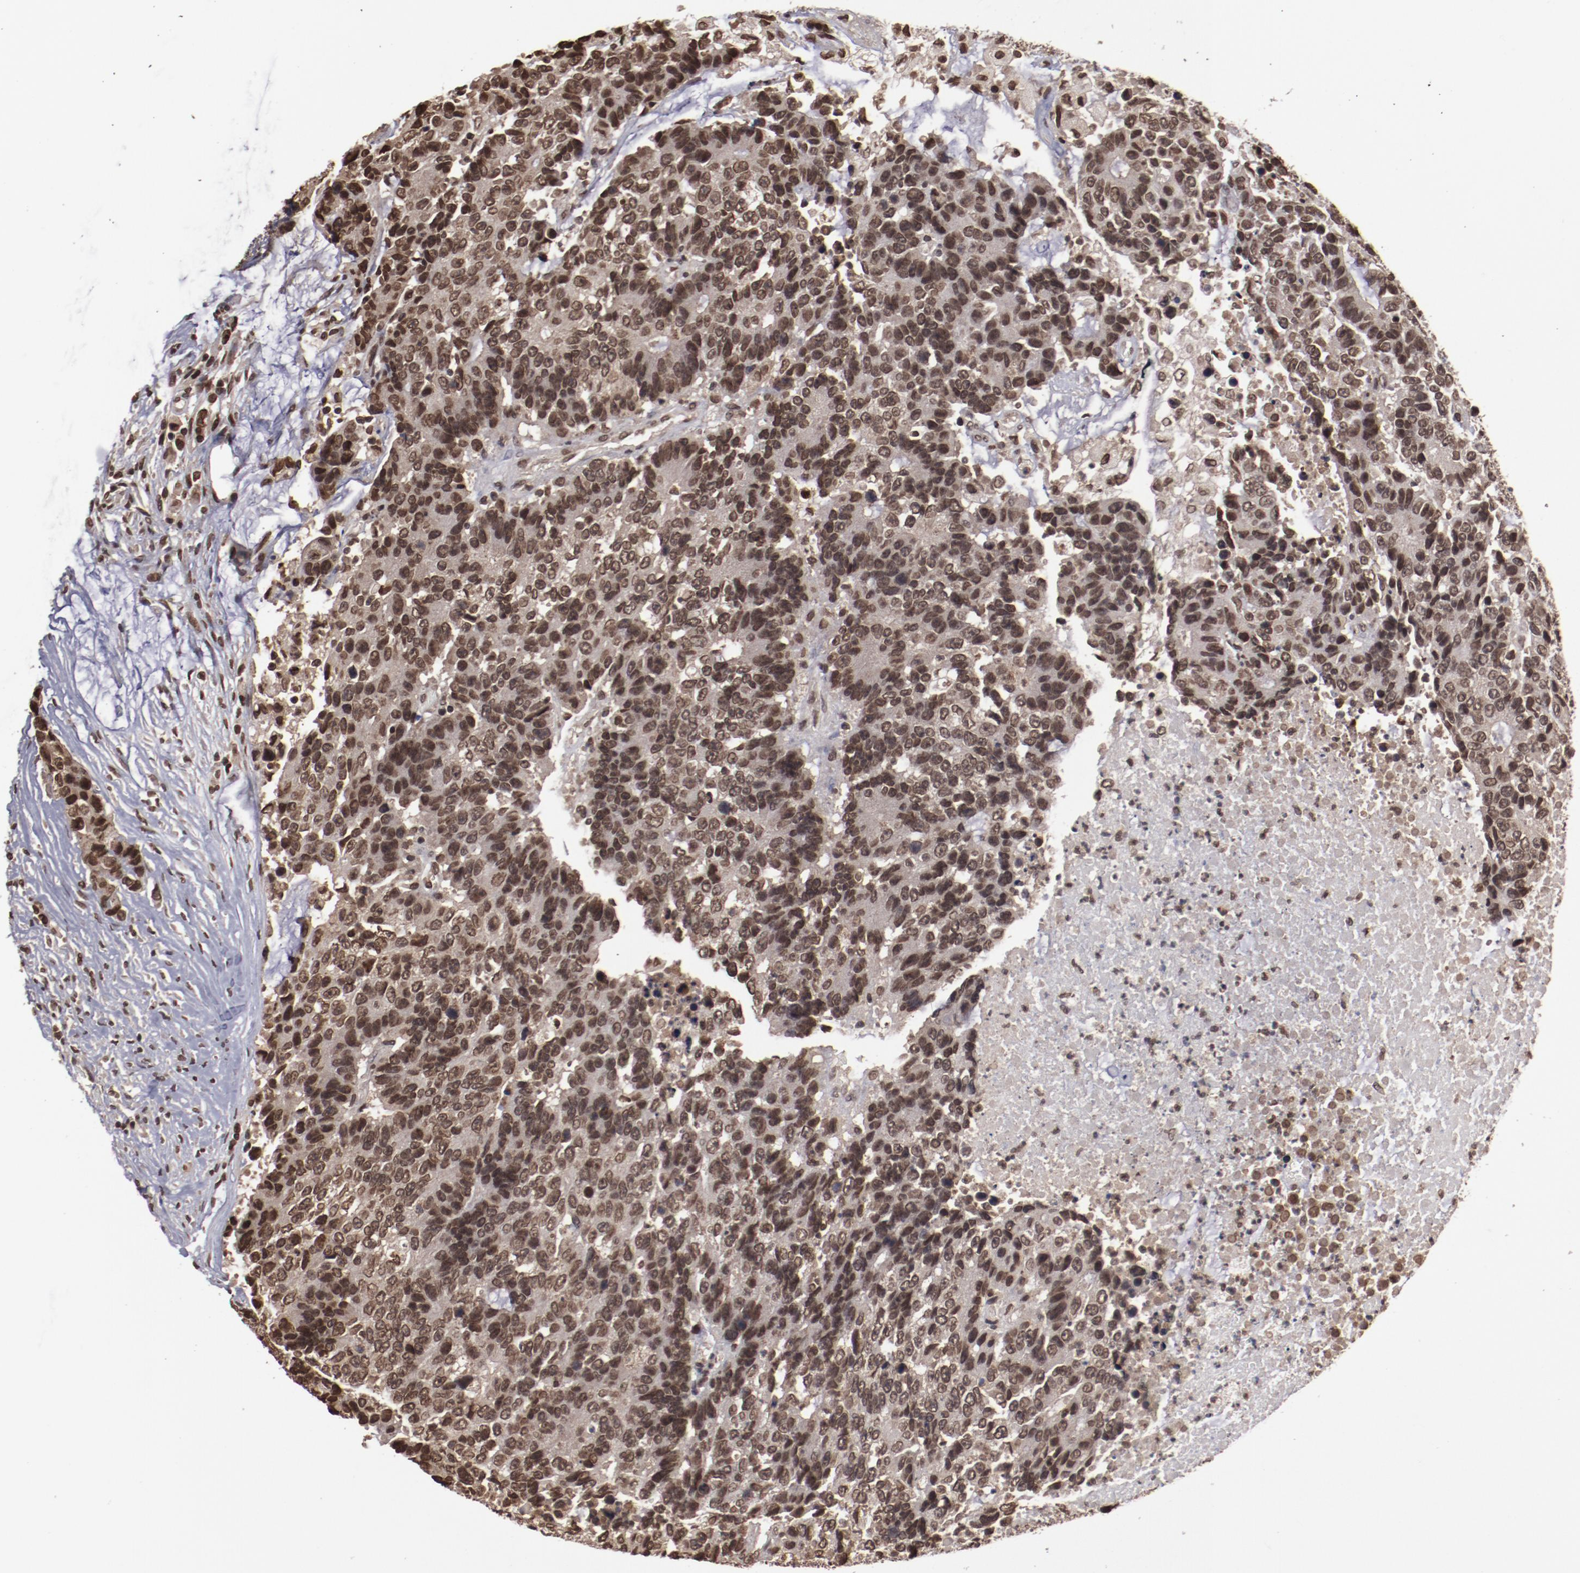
{"staining": {"intensity": "moderate", "quantity": ">75%", "location": "cytoplasmic/membranous,nuclear"}, "tissue": "colorectal cancer", "cell_type": "Tumor cells", "image_type": "cancer", "snomed": [{"axis": "morphology", "description": "Adenocarcinoma, NOS"}, {"axis": "topography", "description": "Colon"}], "caption": "A histopathology image of human colorectal cancer stained for a protein shows moderate cytoplasmic/membranous and nuclear brown staining in tumor cells.", "gene": "AKT1", "patient": {"sex": "female", "age": 86}}